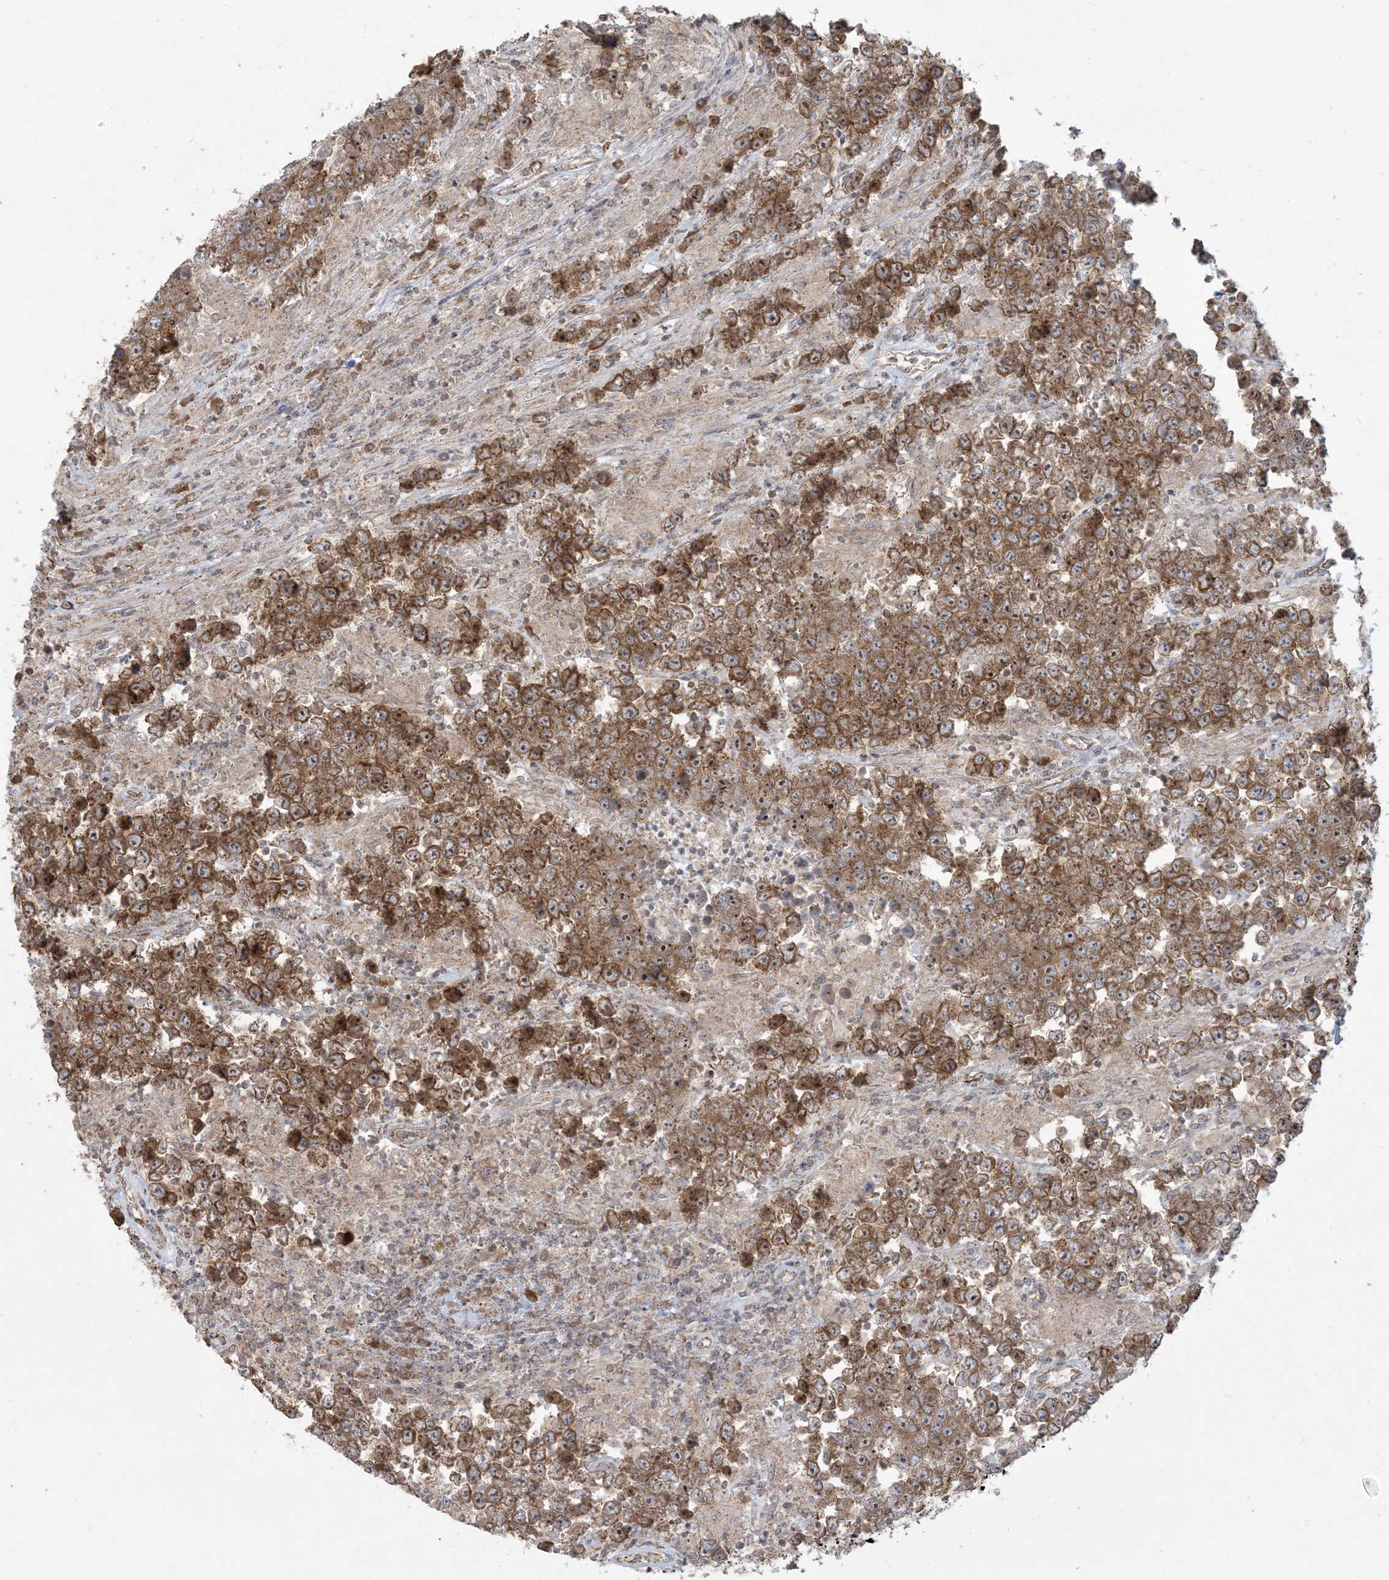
{"staining": {"intensity": "moderate", "quantity": ">75%", "location": "cytoplasmic/membranous"}, "tissue": "testis cancer", "cell_type": "Tumor cells", "image_type": "cancer", "snomed": [{"axis": "morphology", "description": "Normal tissue, NOS"}, {"axis": "morphology", "description": "Urothelial carcinoma, High grade"}, {"axis": "morphology", "description": "Seminoma, NOS"}, {"axis": "morphology", "description": "Carcinoma, Embryonal, NOS"}, {"axis": "topography", "description": "Urinary bladder"}, {"axis": "topography", "description": "Testis"}], "caption": "There is medium levels of moderate cytoplasmic/membranous expression in tumor cells of testis cancer (seminoma), as demonstrated by immunohistochemical staining (brown color).", "gene": "ABCF3", "patient": {"sex": "male", "age": 41}}